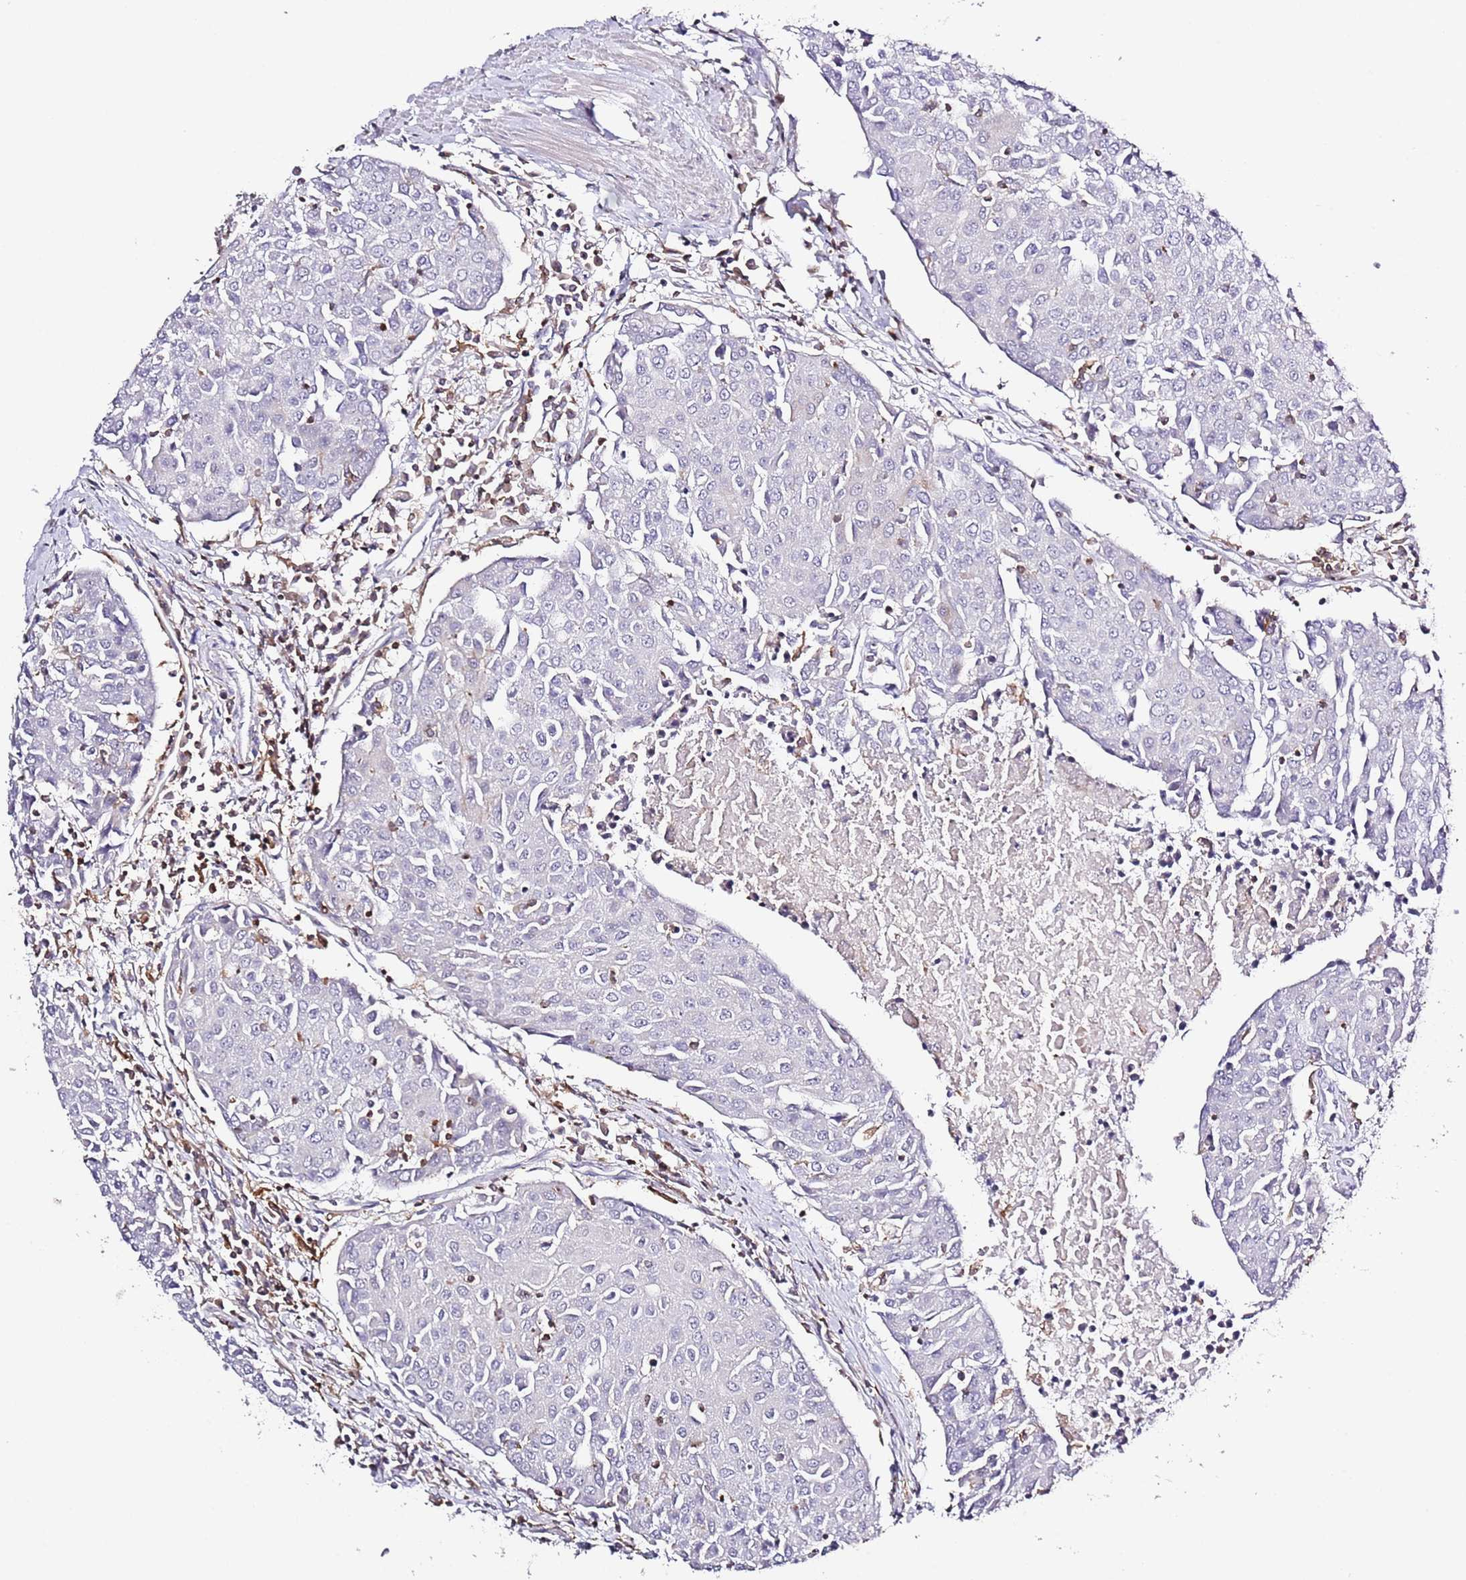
{"staining": {"intensity": "negative", "quantity": "none", "location": "none"}, "tissue": "urothelial cancer", "cell_type": "Tumor cells", "image_type": "cancer", "snomed": [{"axis": "morphology", "description": "Urothelial carcinoma, High grade"}, {"axis": "topography", "description": "Urinary bladder"}], "caption": "Histopathology image shows no protein staining in tumor cells of urothelial cancer tissue.", "gene": "LPXN", "patient": {"sex": "female", "age": 85}}